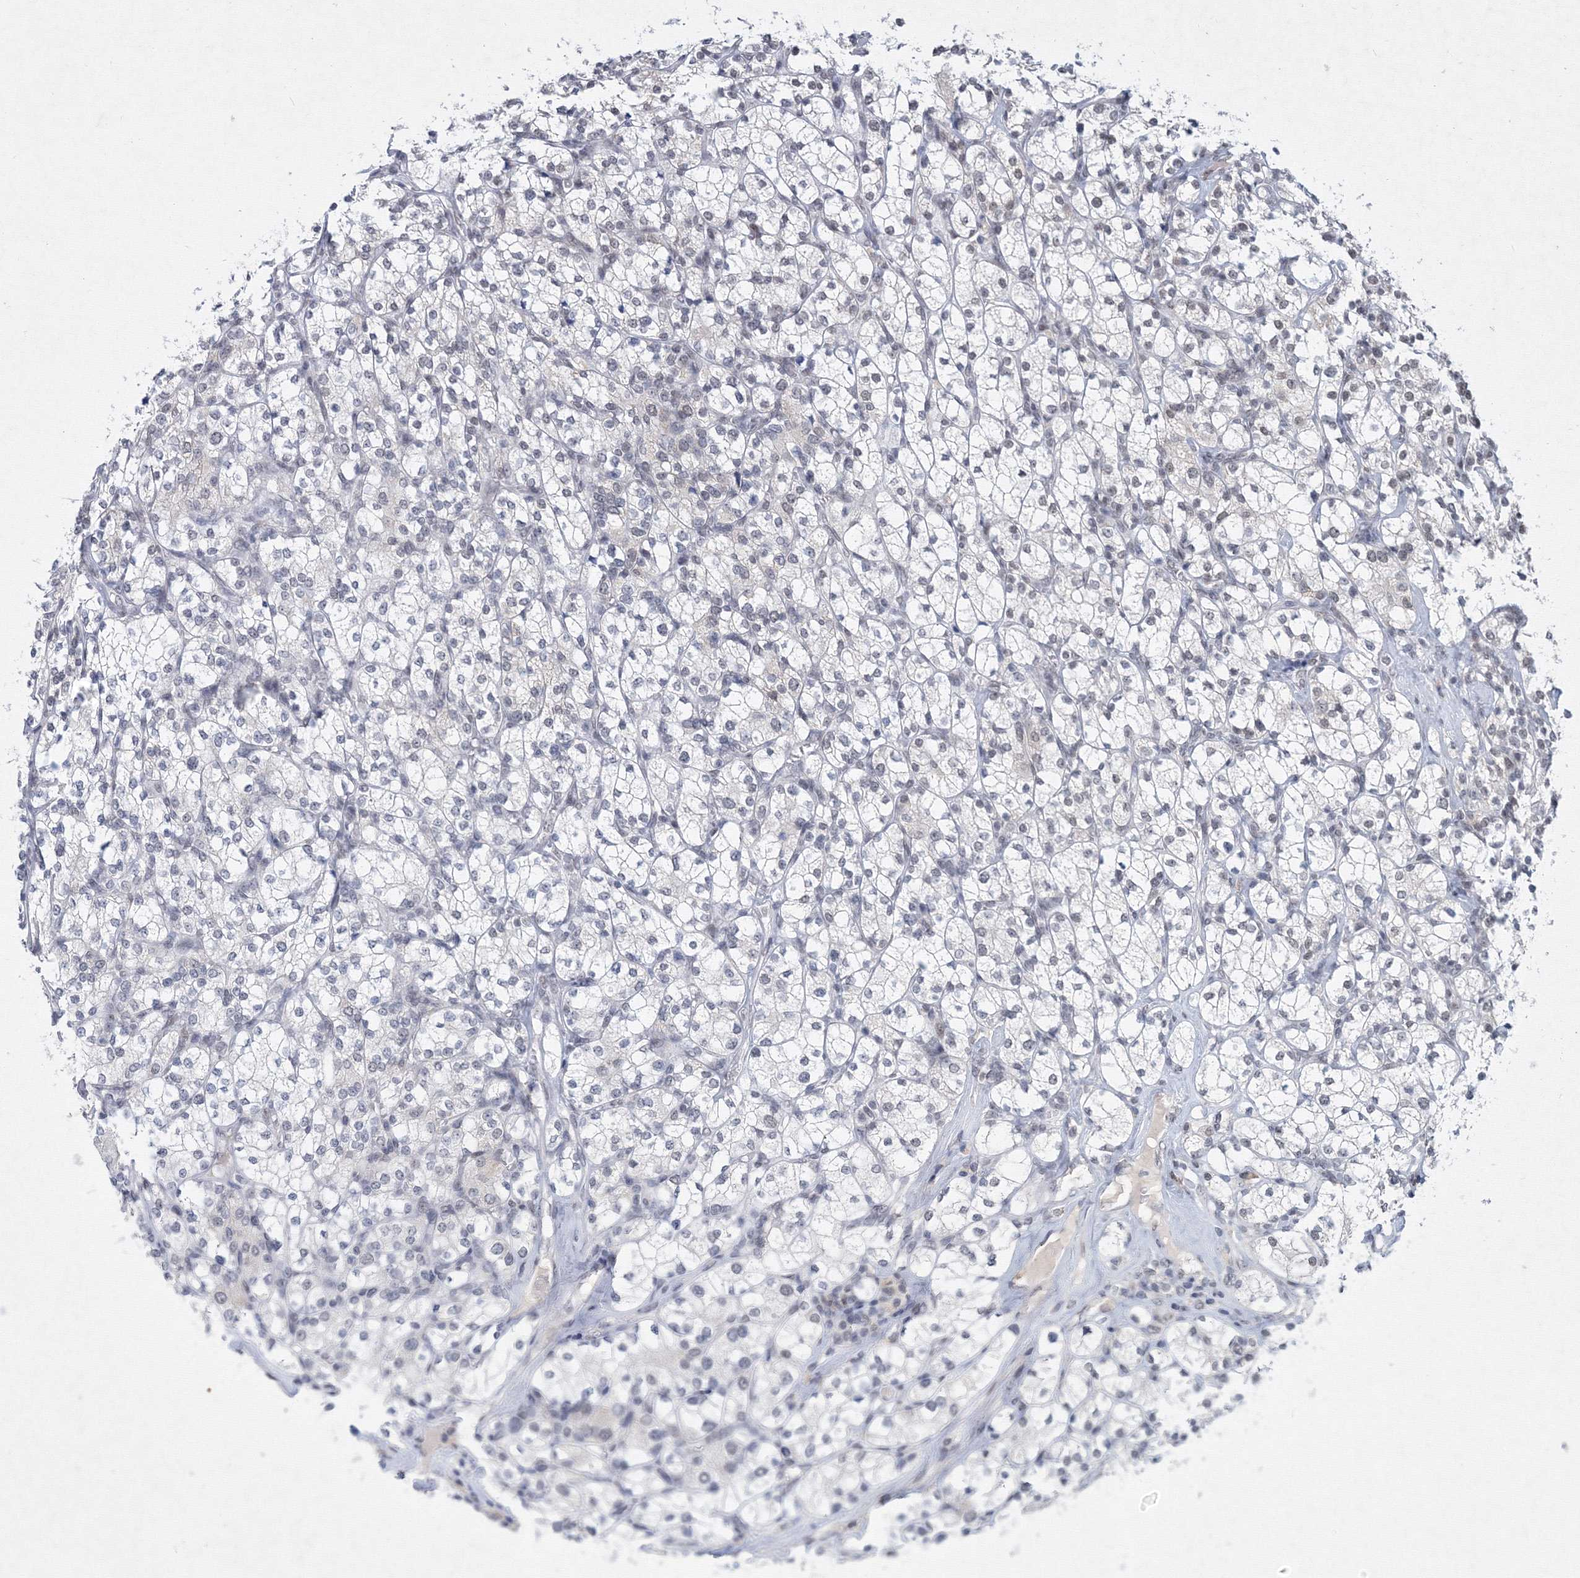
{"staining": {"intensity": "negative", "quantity": "none", "location": "none"}, "tissue": "renal cancer", "cell_type": "Tumor cells", "image_type": "cancer", "snomed": [{"axis": "morphology", "description": "Adenocarcinoma, NOS"}, {"axis": "topography", "description": "Kidney"}], "caption": "This is a image of IHC staining of renal cancer, which shows no expression in tumor cells.", "gene": "SF3B6", "patient": {"sex": "male", "age": 77}}